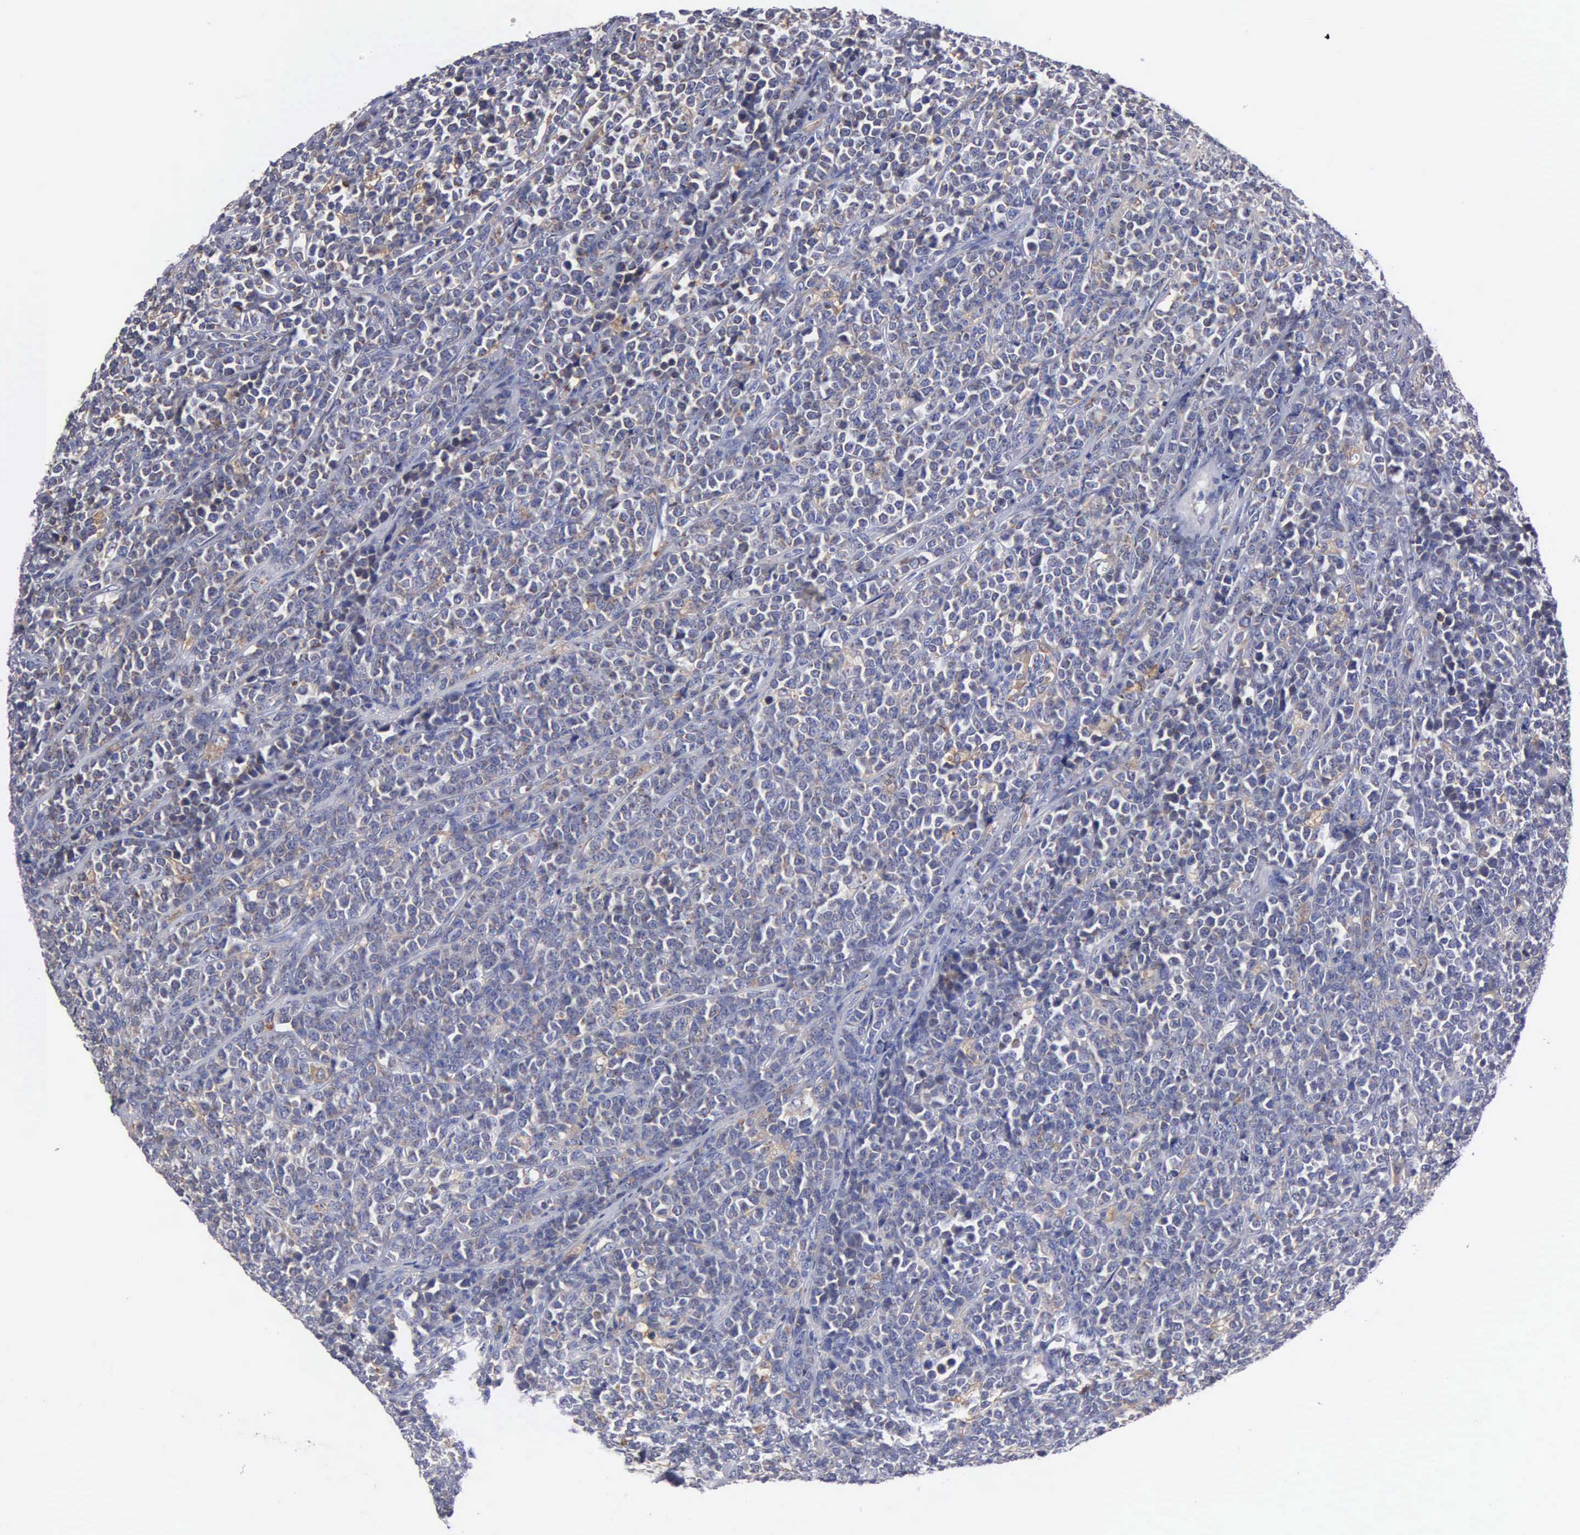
{"staining": {"intensity": "negative", "quantity": "none", "location": "none"}, "tissue": "lymphoma", "cell_type": "Tumor cells", "image_type": "cancer", "snomed": [{"axis": "morphology", "description": "Malignant lymphoma, non-Hodgkin's type, High grade"}, {"axis": "topography", "description": "Small intestine"}, {"axis": "topography", "description": "Colon"}], "caption": "IHC histopathology image of lymphoma stained for a protein (brown), which exhibits no positivity in tumor cells.", "gene": "PTGS2", "patient": {"sex": "male", "age": 8}}